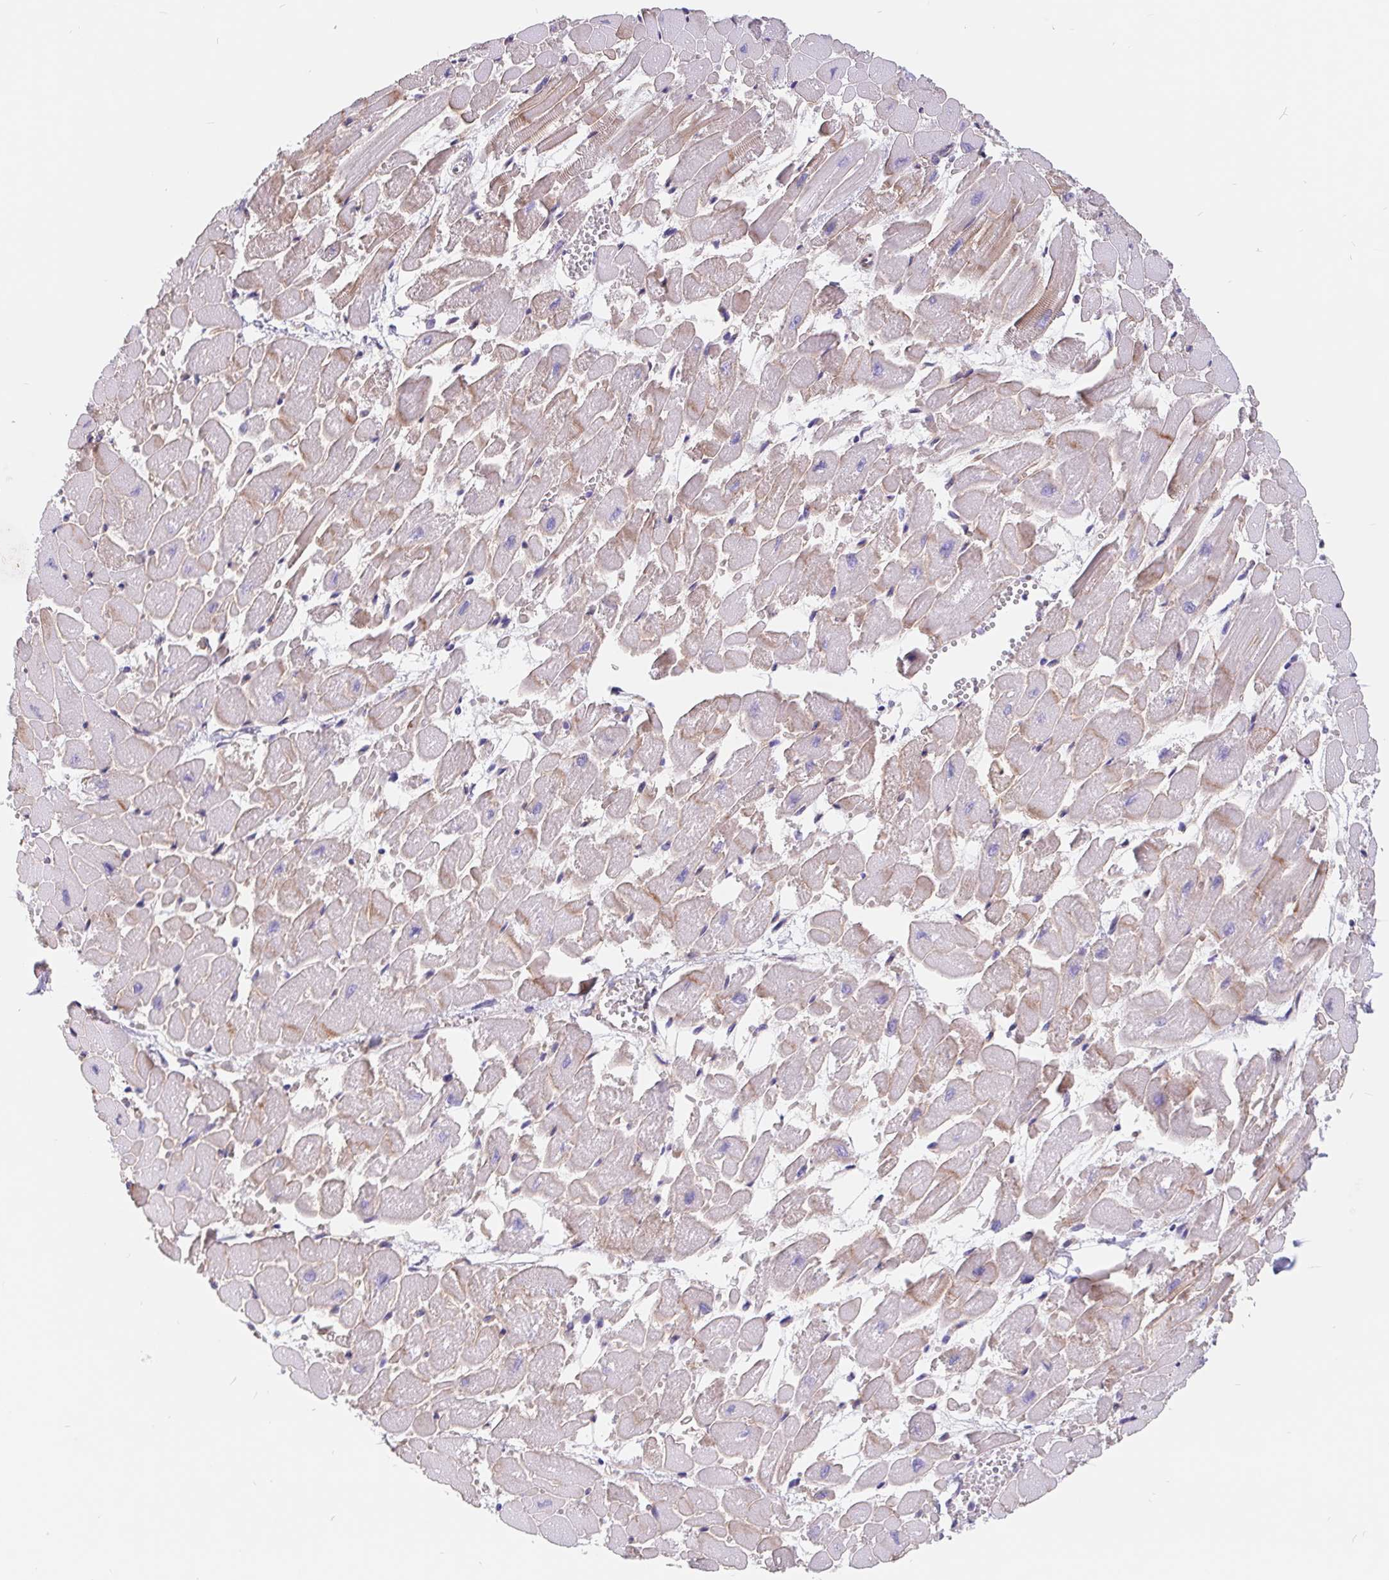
{"staining": {"intensity": "moderate", "quantity": "25%-75%", "location": "cytoplasmic/membranous"}, "tissue": "heart muscle", "cell_type": "Cardiomyocytes", "image_type": "normal", "snomed": [{"axis": "morphology", "description": "Normal tissue, NOS"}, {"axis": "topography", "description": "Heart"}], "caption": "Approximately 25%-75% of cardiomyocytes in unremarkable heart muscle show moderate cytoplasmic/membranous protein expression as visualized by brown immunohistochemical staining.", "gene": "LIMCH1", "patient": {"sex": "female", "age": 52}}